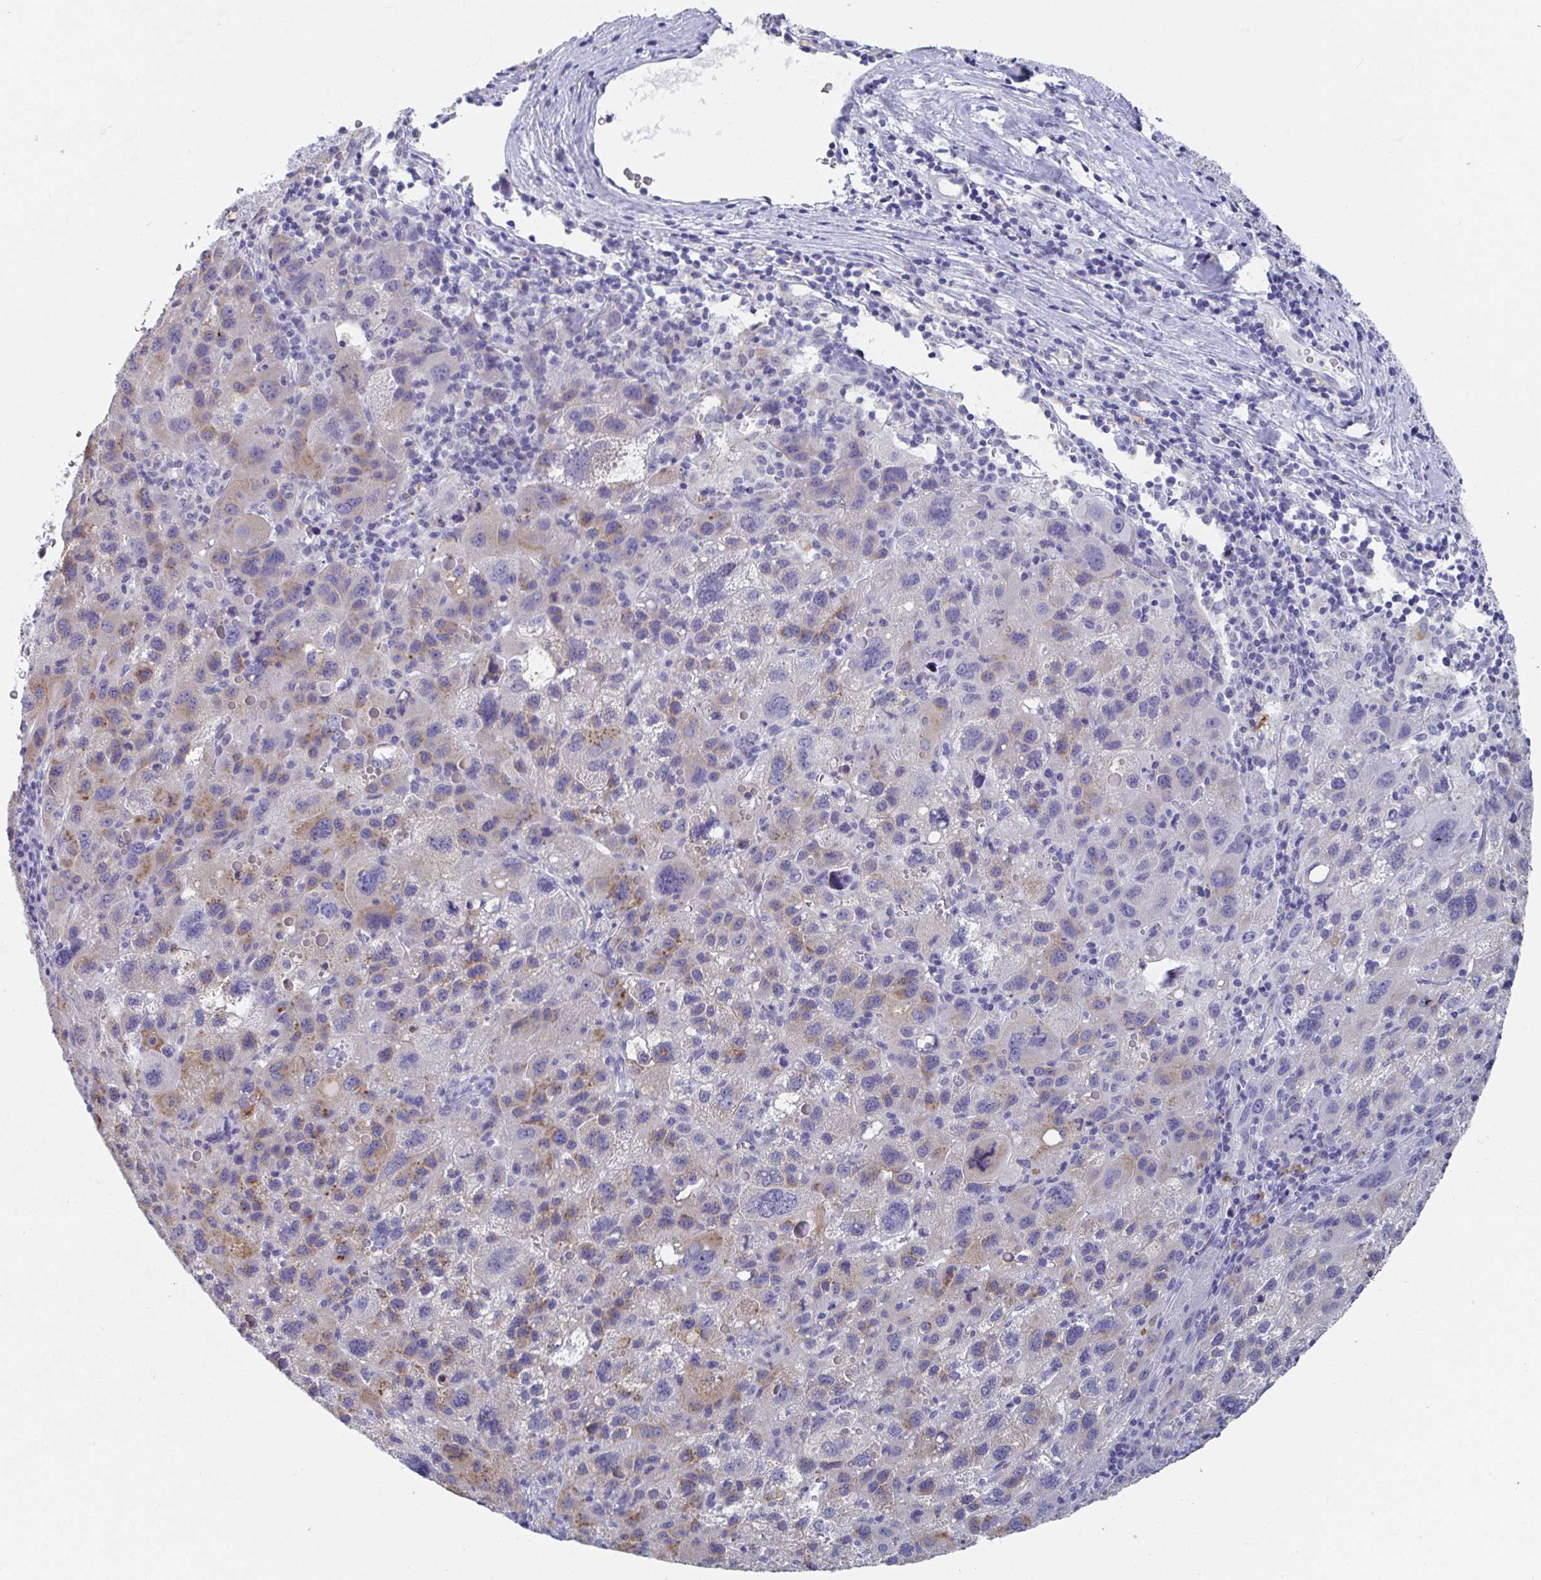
{"staining": {"intensity": "moderate", "quantity": "25%-75%", "location": "cytoplasmic/membranous"}, "tissue": "liver cancer", "cell_type": "Tumor cells", "image_type": "cancer", "snomed": [{"axis": "morphology", "description": "Carcinoma, Hepatocellular, NOS"}, {"axis": "topography", "description": "Liver"}], "caption": "An image of human hepatocellular carcinoma (liver) stained for a protein reveals moderate cytoplasmic/membranous brown staining in tumor cells. (IHC, brightfield microscopy, high magnification).", "gene": "TAS2R39", "patient": {"sex": "female", "age": 77}}